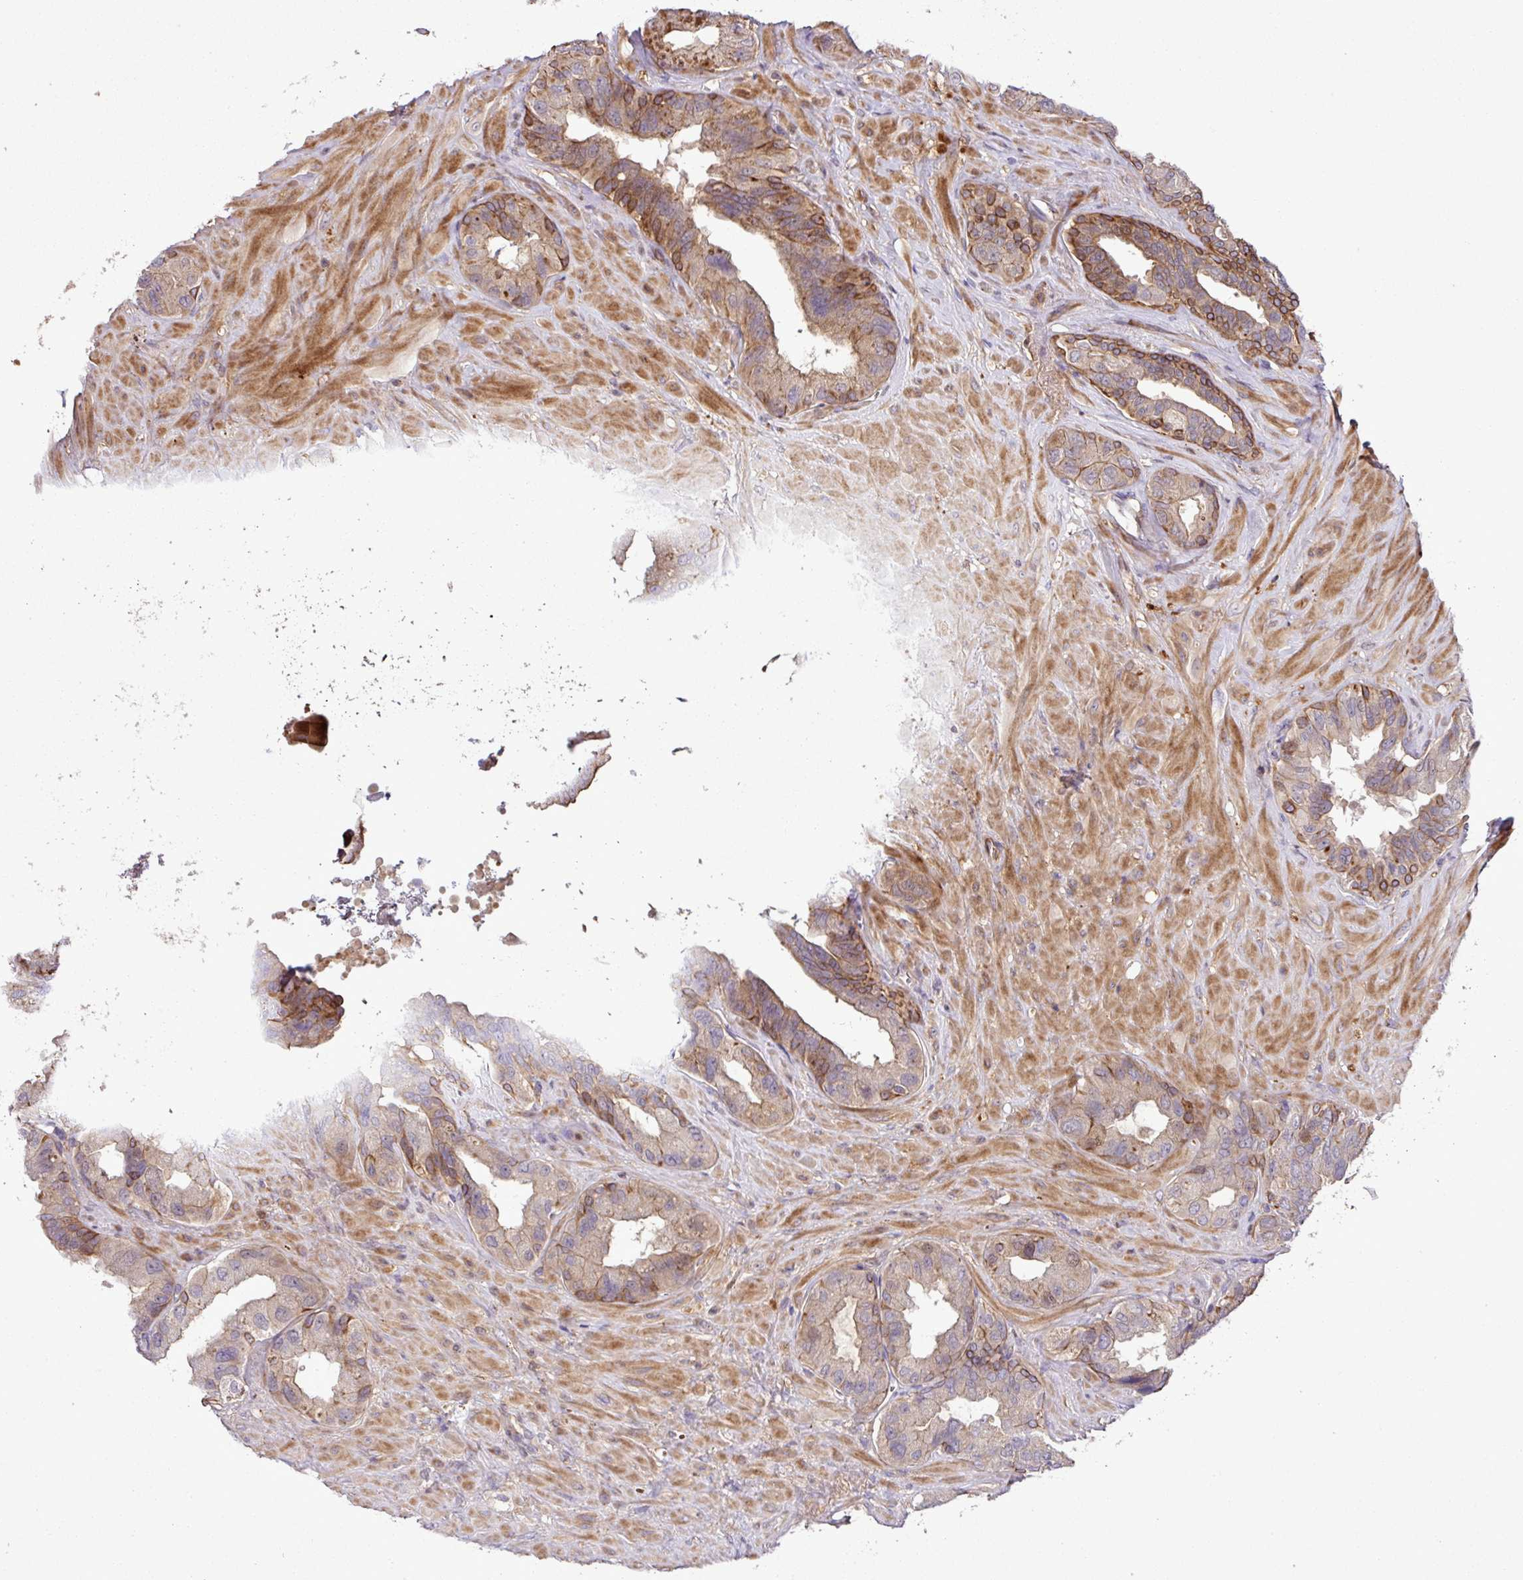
{"staining": {"intensity": "moderate", "quantity": "25%-75%", "location": "cytoplasmic/membranous"}, "tissue": "seminal vesicle", "cell_type": "Glandular cells", "image_type": "normal", "snomed": [{"axis": "morphology", "description": "Normal tissue, NOS"}, {"axis": "topography", "description": "Seminal veicle"}, {"axis": "topography", "description": "Peripheral nerve tissue"}], "caption": "High-power microscopy captured an immunohistochemistry (IHC) histopathology image of unremarkable seminal vesicle, revealing moderate cytoplasmic/membranous positivity in about 25%-75% of glandular cells. (DAB = brown stain, brightfield microscopy at high magnification).", "gene": "ZNF266", "patient": {"sex": "male", "age": 76}}